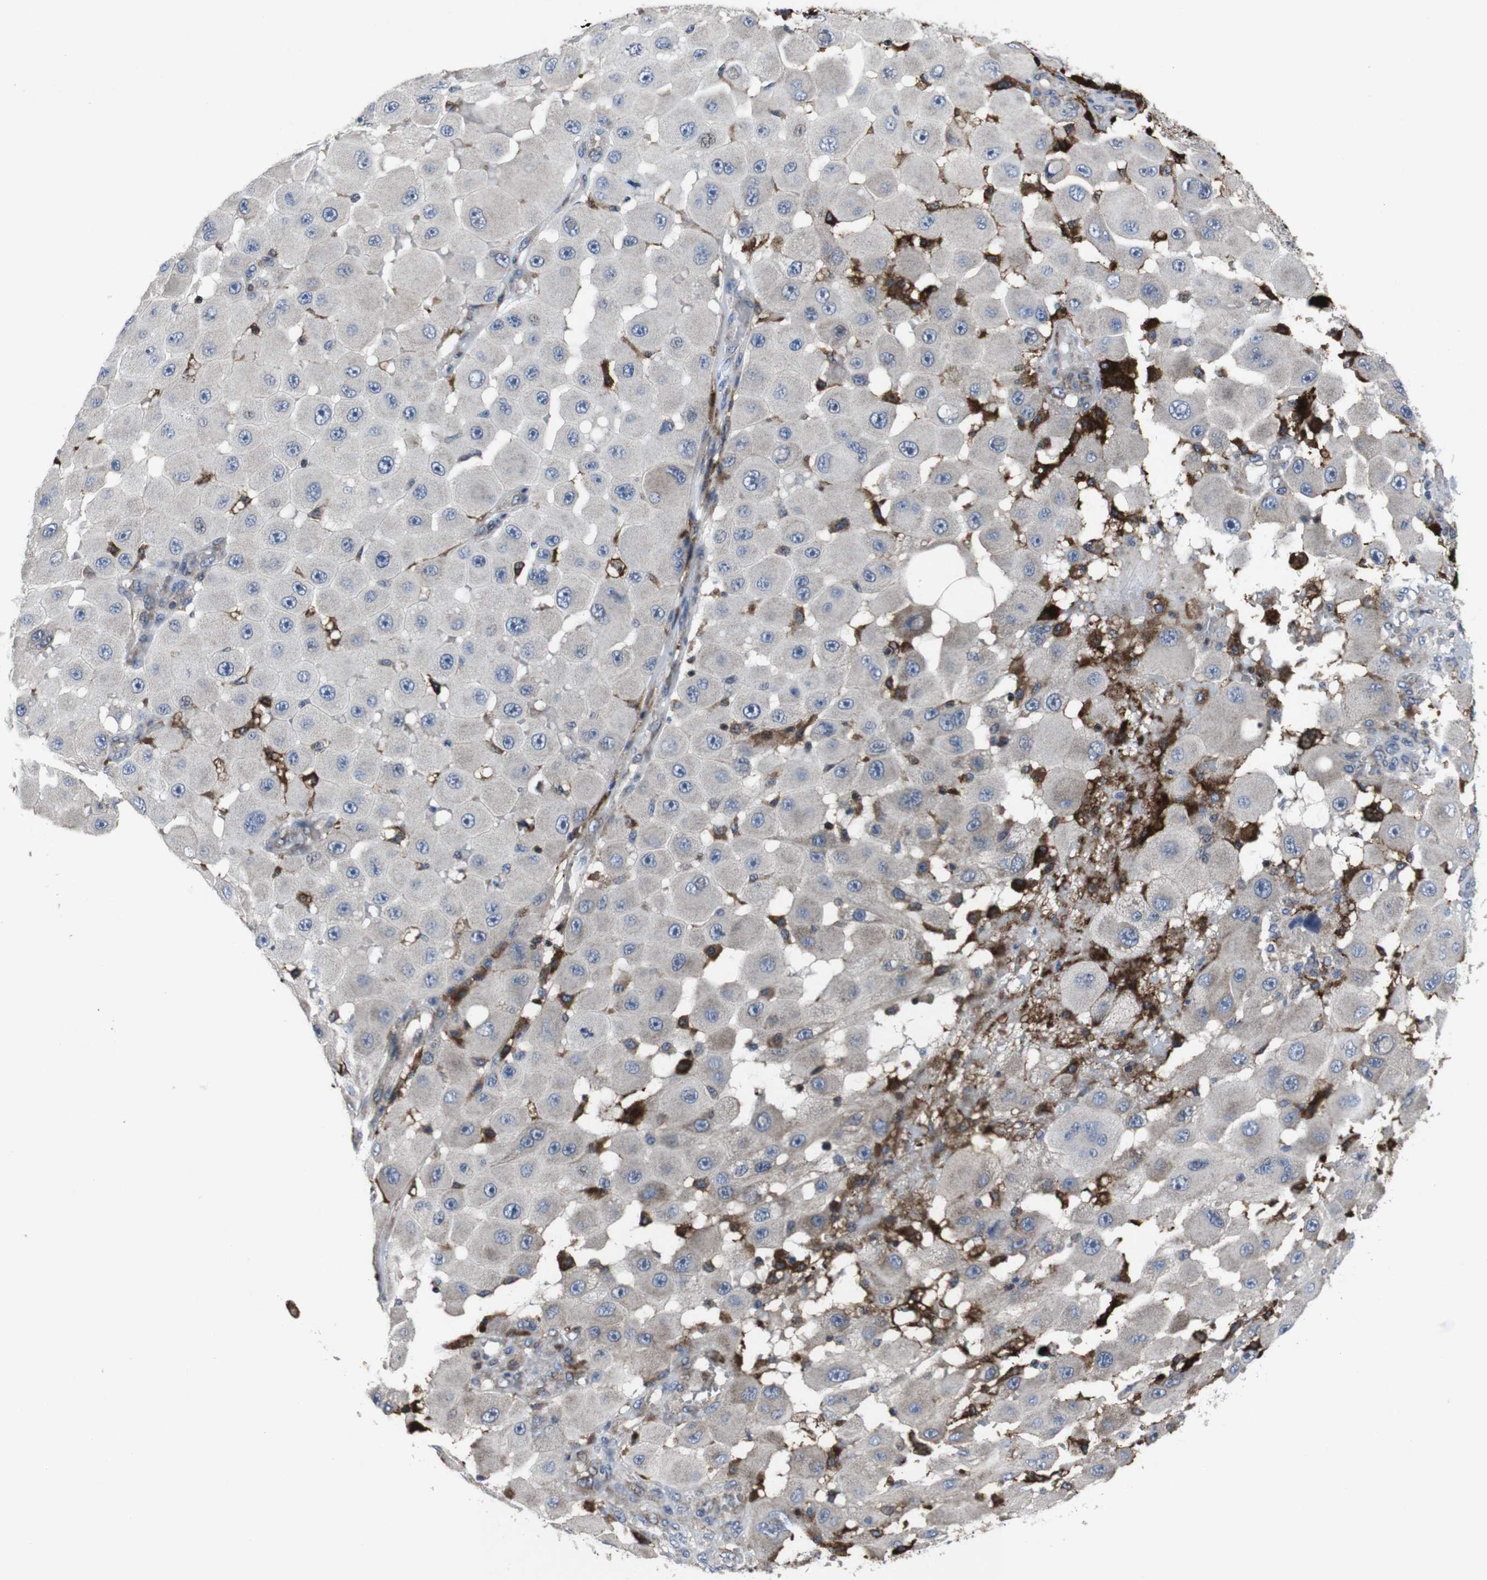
{"staining": {"intensity": "weak", "quantity": "<25%", "location": "cytoplasmic/membranous"}, "tissue": "melanoma", "cell_type": "Tumor cells", "image_type": "cancer", "snomed": [{"axis": "morphology", "description": "Malignant melanoma, NOS"}, {"axis": "topography", "description": "Skin"}], "caption": "This is an IHC micrograph of human melanoma. There is no expression in tumor cells.", "gene": "STAT4", "patient": {"sex": "female", "age": 81}}